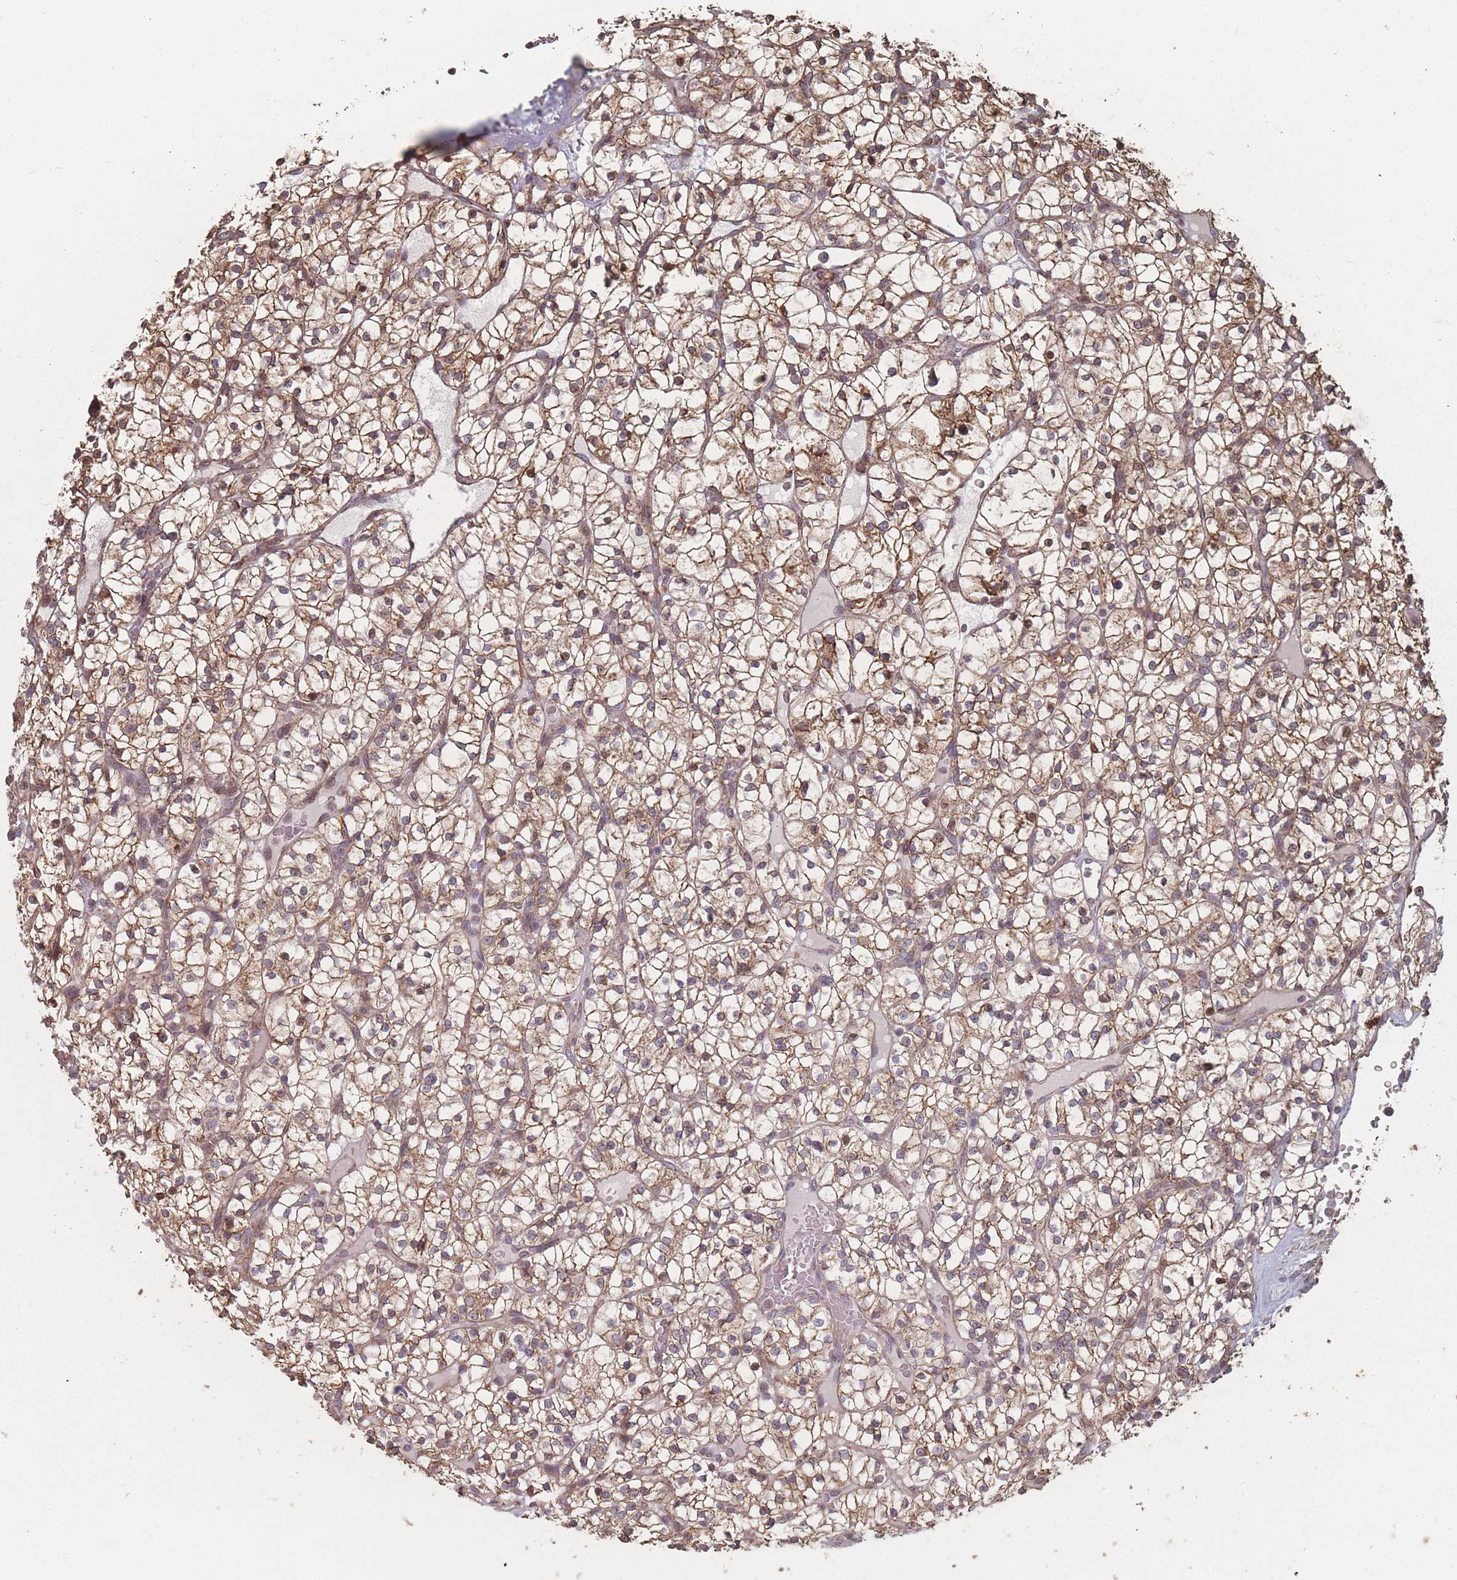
{"staining": {"intensity": "moderate", "quantity": ">75%", "location": "cytoplasmic/membranous"}, "tissue": "renal cancer", "cell_type": "Tumor cells", "image_type": "cancer", "snomed": [{"axis": "morphology", "description": "Adenocarcinoma, NOS"}, {"axis": "topography", "description": "Kidney"}], "caption": "Immunohistochemical staining of renal cancer (adenocarcinoma) demonstrates moderate cytoplasmic/membranous protein expression in approximately >75% of tumor cells.", "gene": "PSMB3", "patient": {"sex": "female", "age": 64}}